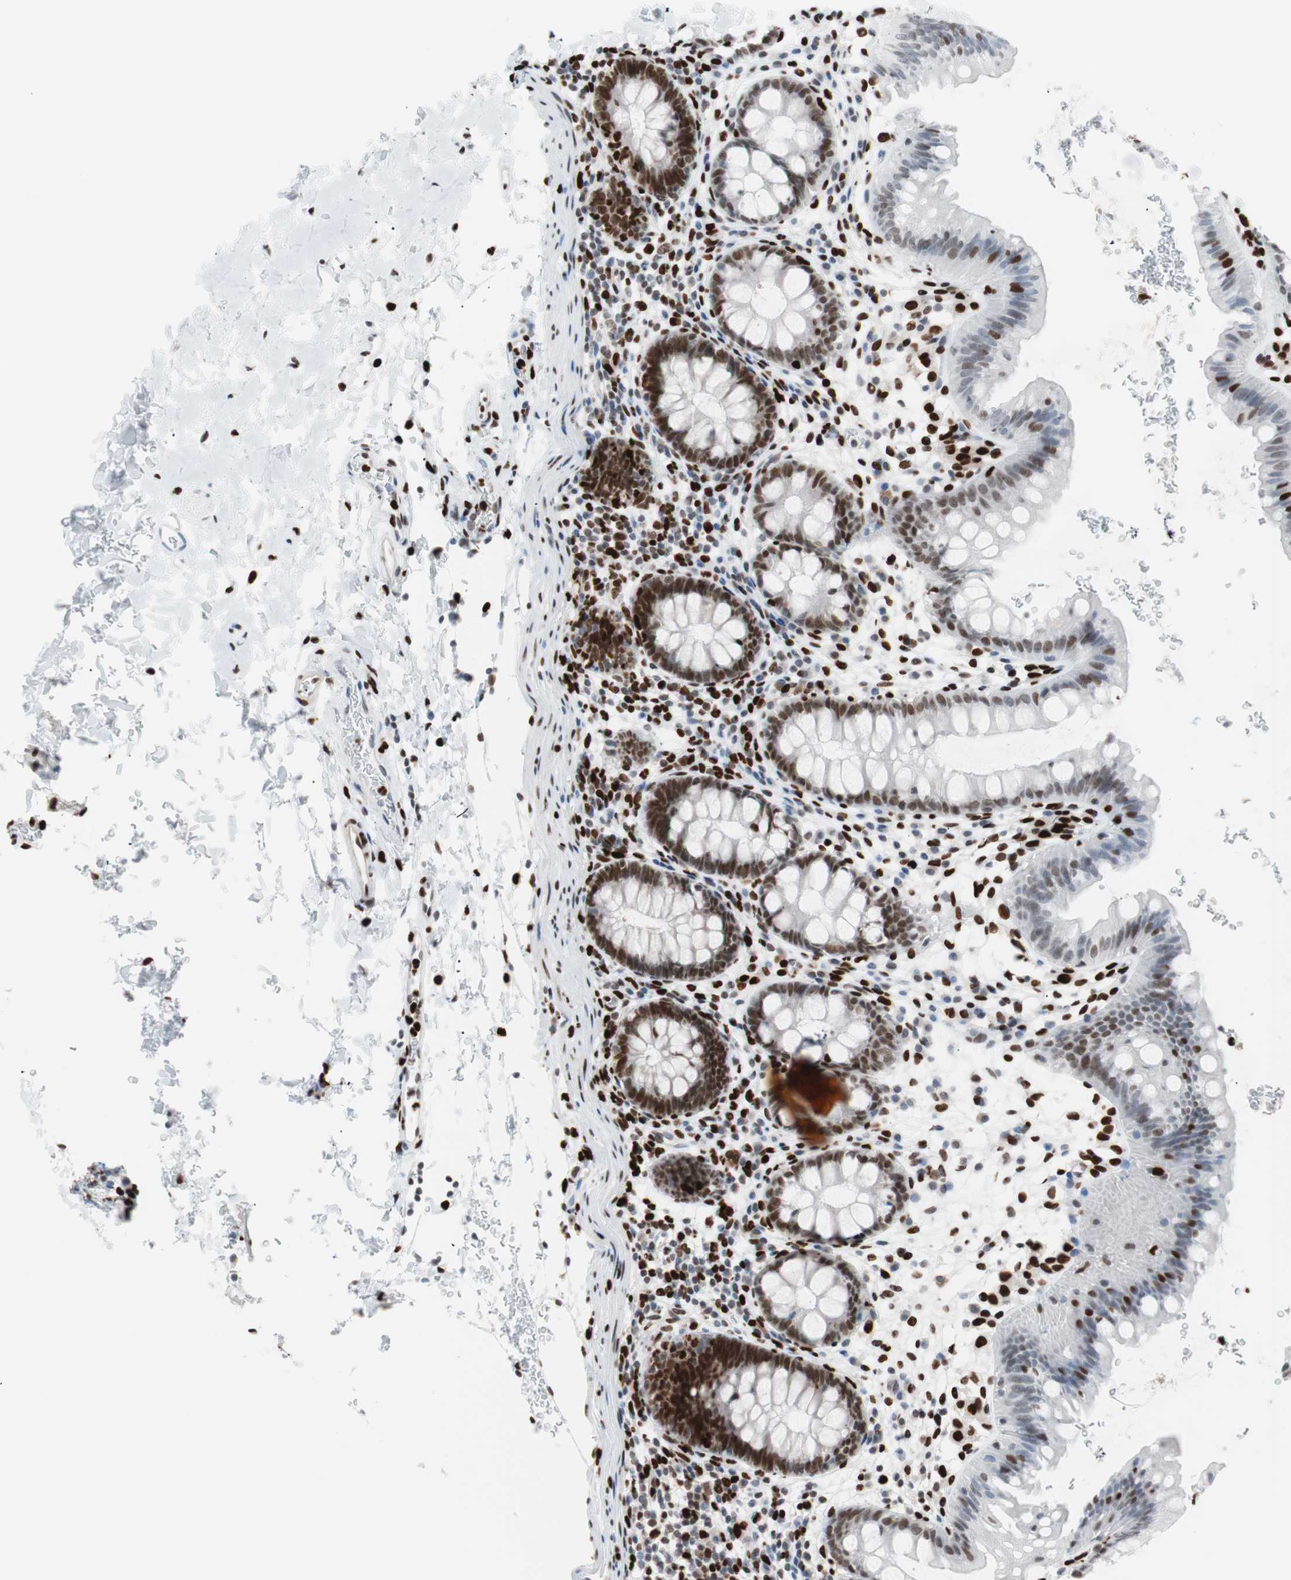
{"staining": {"intensity": "strong", "quantity": ">75%", "location": "nuclear"}, "tissue": "rectum", "cell_type": "Glandular cells", "image_type": "normal", "snomed": [{"axis": "morphology", "description": "Normal tissue, NOS"}, {"axis": "topography", "description": "Rectum"}], "caption": "A histopathology image showing strong nuclear positivity in about >75% of glandular cells in unremarkable rectum, as visualized by brown immunohistochemical staining.", "gene": "CEBPB", "patient": {"sex": "female", "age": 24}}